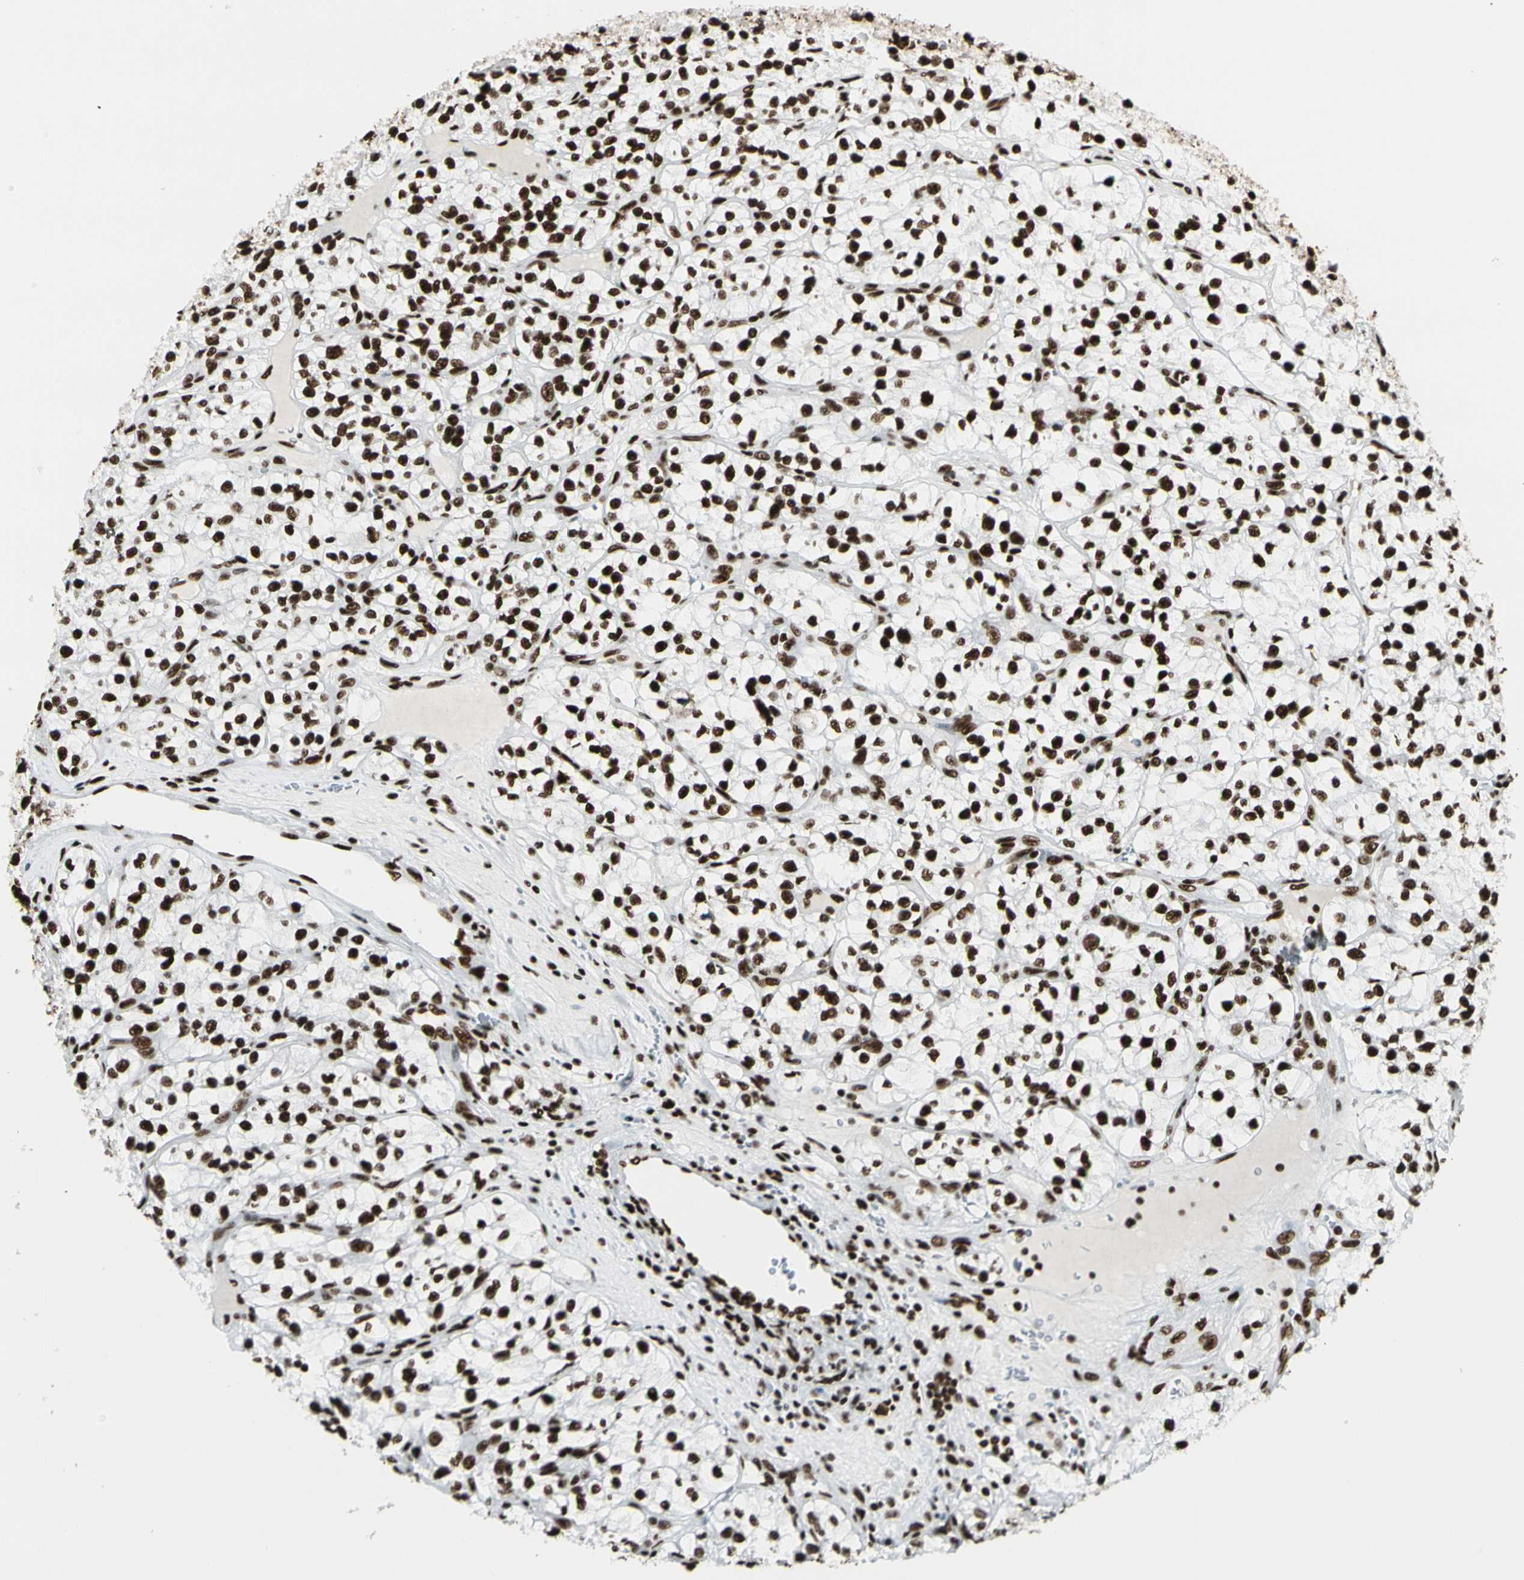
{"staining": {"intensity": "strong", "quantity": ">75%", "location": "nuclear"}, "tissue": "renal cancer", "cell_type": "Tumor cells", "image_type": "cancer", "snomed": [{"axis": "morphology", "description": "Adenocarcinoma, NOS"}, {"axis": "topography", "description": "Kidney"}], "caption": "An image of adenocarcinoma (renal) stained for a protein exhibits strong nuclear brown staining in tumor cells.", "gene": "CCAR1", "patient": {"sex": "female", "age": 57}}